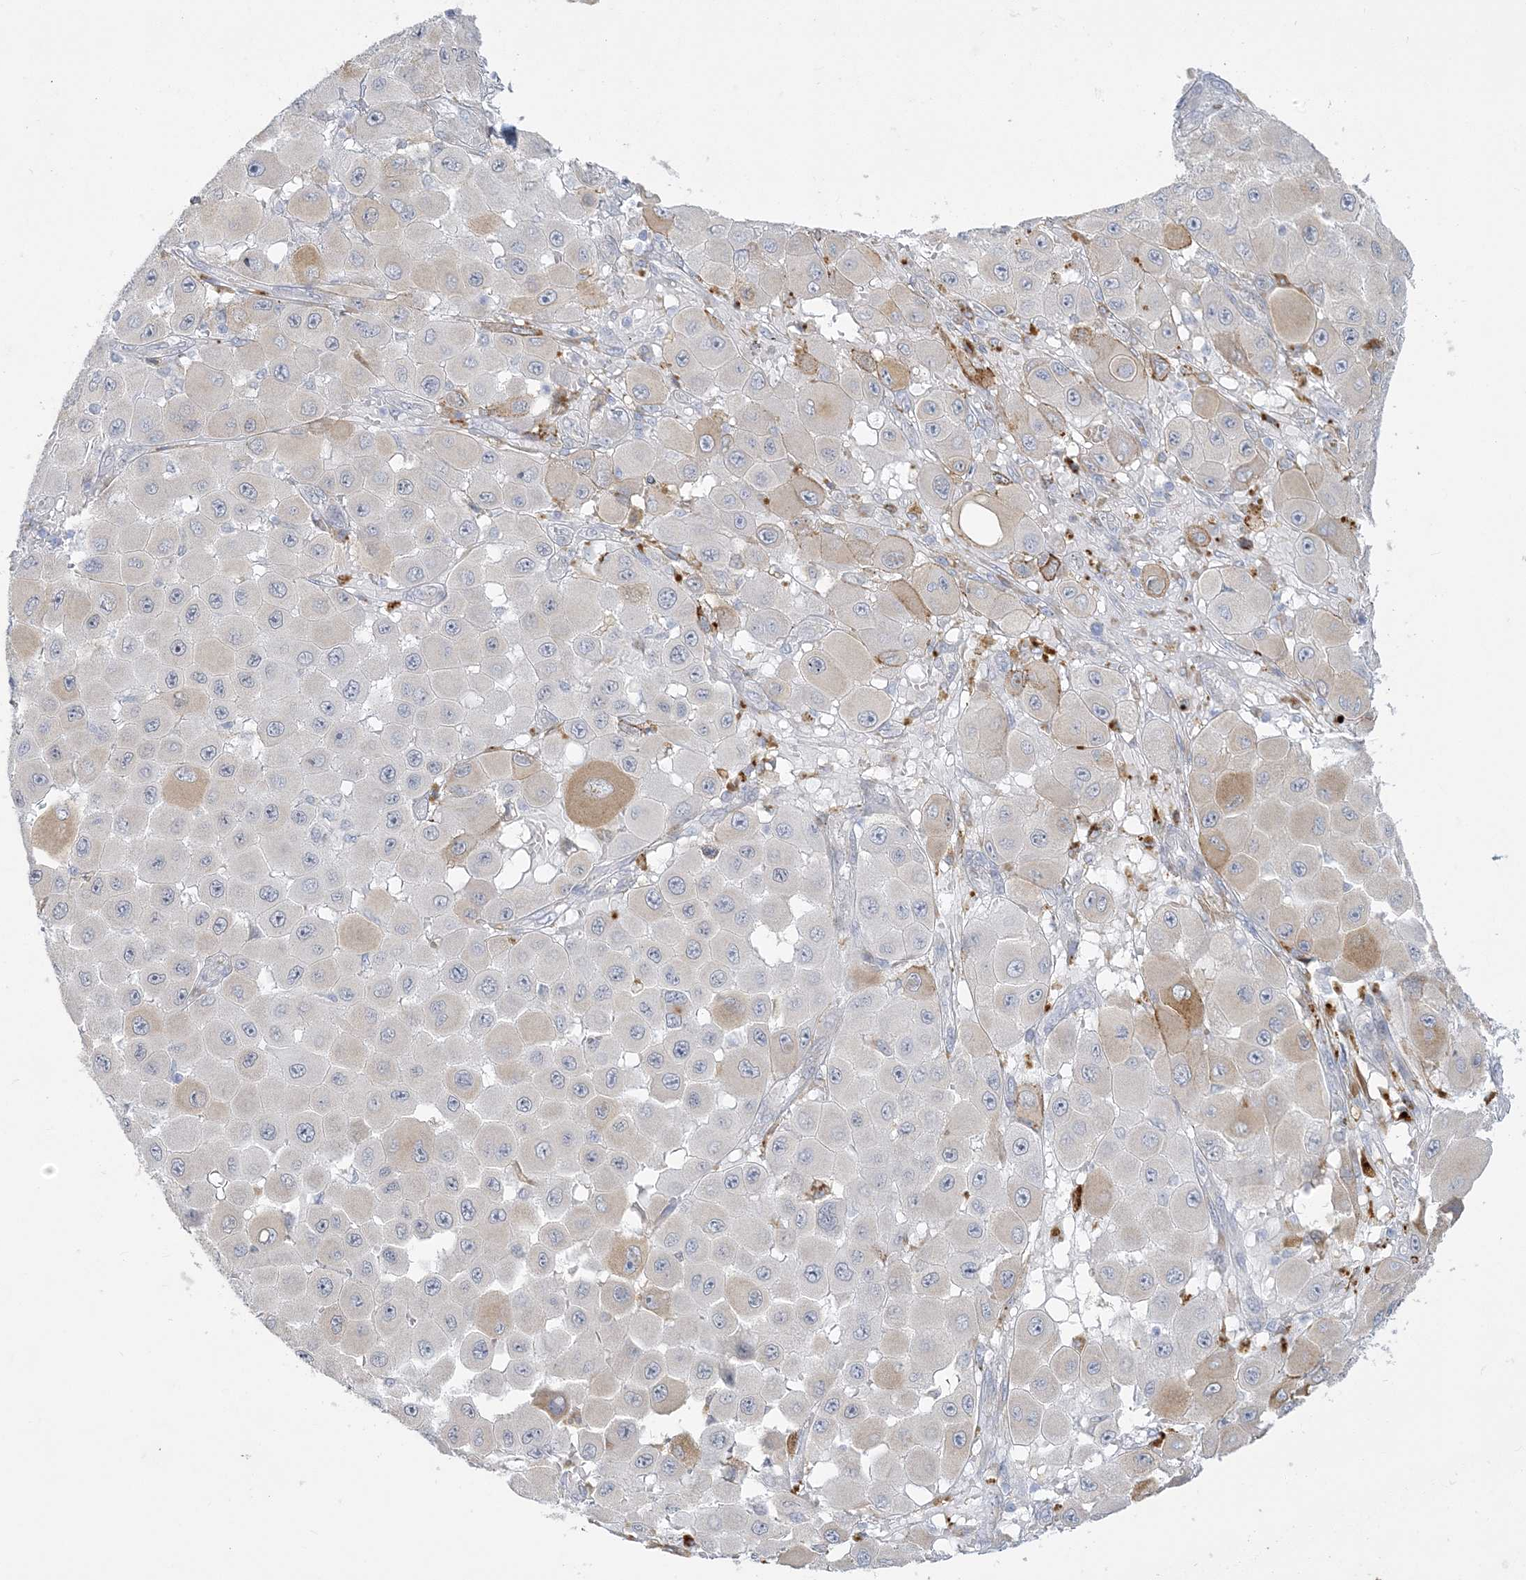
{"staining": {"intensity": "weak", "quantity": "<25%", "location": "cytoplasmic/membranous"}, "tissue": "melanoma", "cell_type": "Tumor cells", "image_type": "cancer", "snomed": [{"axis": "morphology", "description": "Malignant melanoma, NOS"}, {"axis": "topography", "description": "Skin"}], "caption": "IHC histopathology image of human malignant melanoma stained for a protein (brown), which demonstrates no staining in tumor cells. (Brightfield microscopy of DAB (3,3'-diaminobenzidine) IHC at high magnification).", "gene": "ZC3H6", "patient": {"sex": "female", "age": 81}}